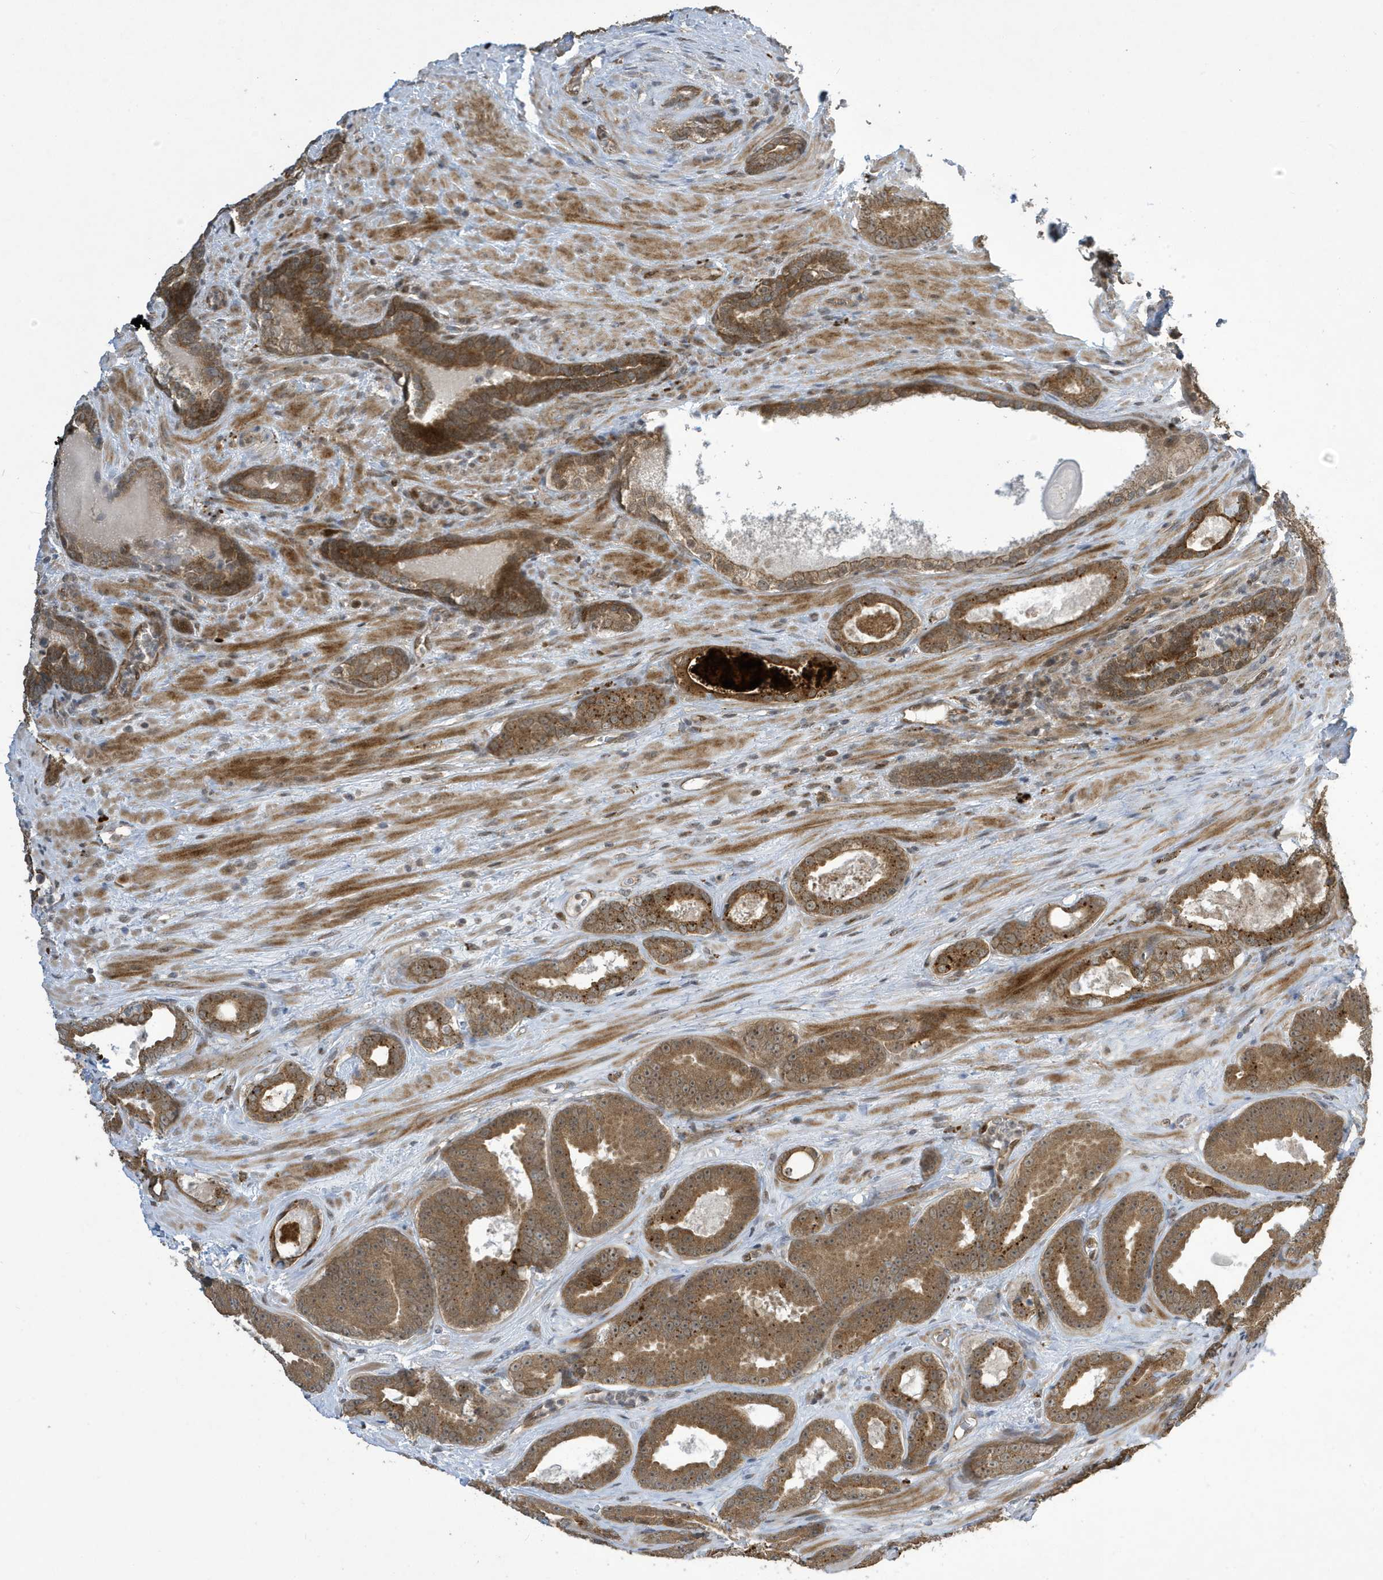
{"staining": {"intensity": "moderate", "quantity": ">75%", "location": "cytoplasmic/membranous"}, "tissue": "prostate cancer", "cell_type": "Tumor cells", "image_type": "cancer", "snomed": [{"axis": "morphology", "description": "Adenocarcinoma, High grade"}, {"axis": "topography", "description": "Prostate"}], "caption": "Tumor cells reveal moderate cytoplasmic/membranous positivity in approximately >75% of cells in prostate high-grade adenocarcinoma.", "gene": "NCOA7", "patient": {"sex": "male", "age": 66}}